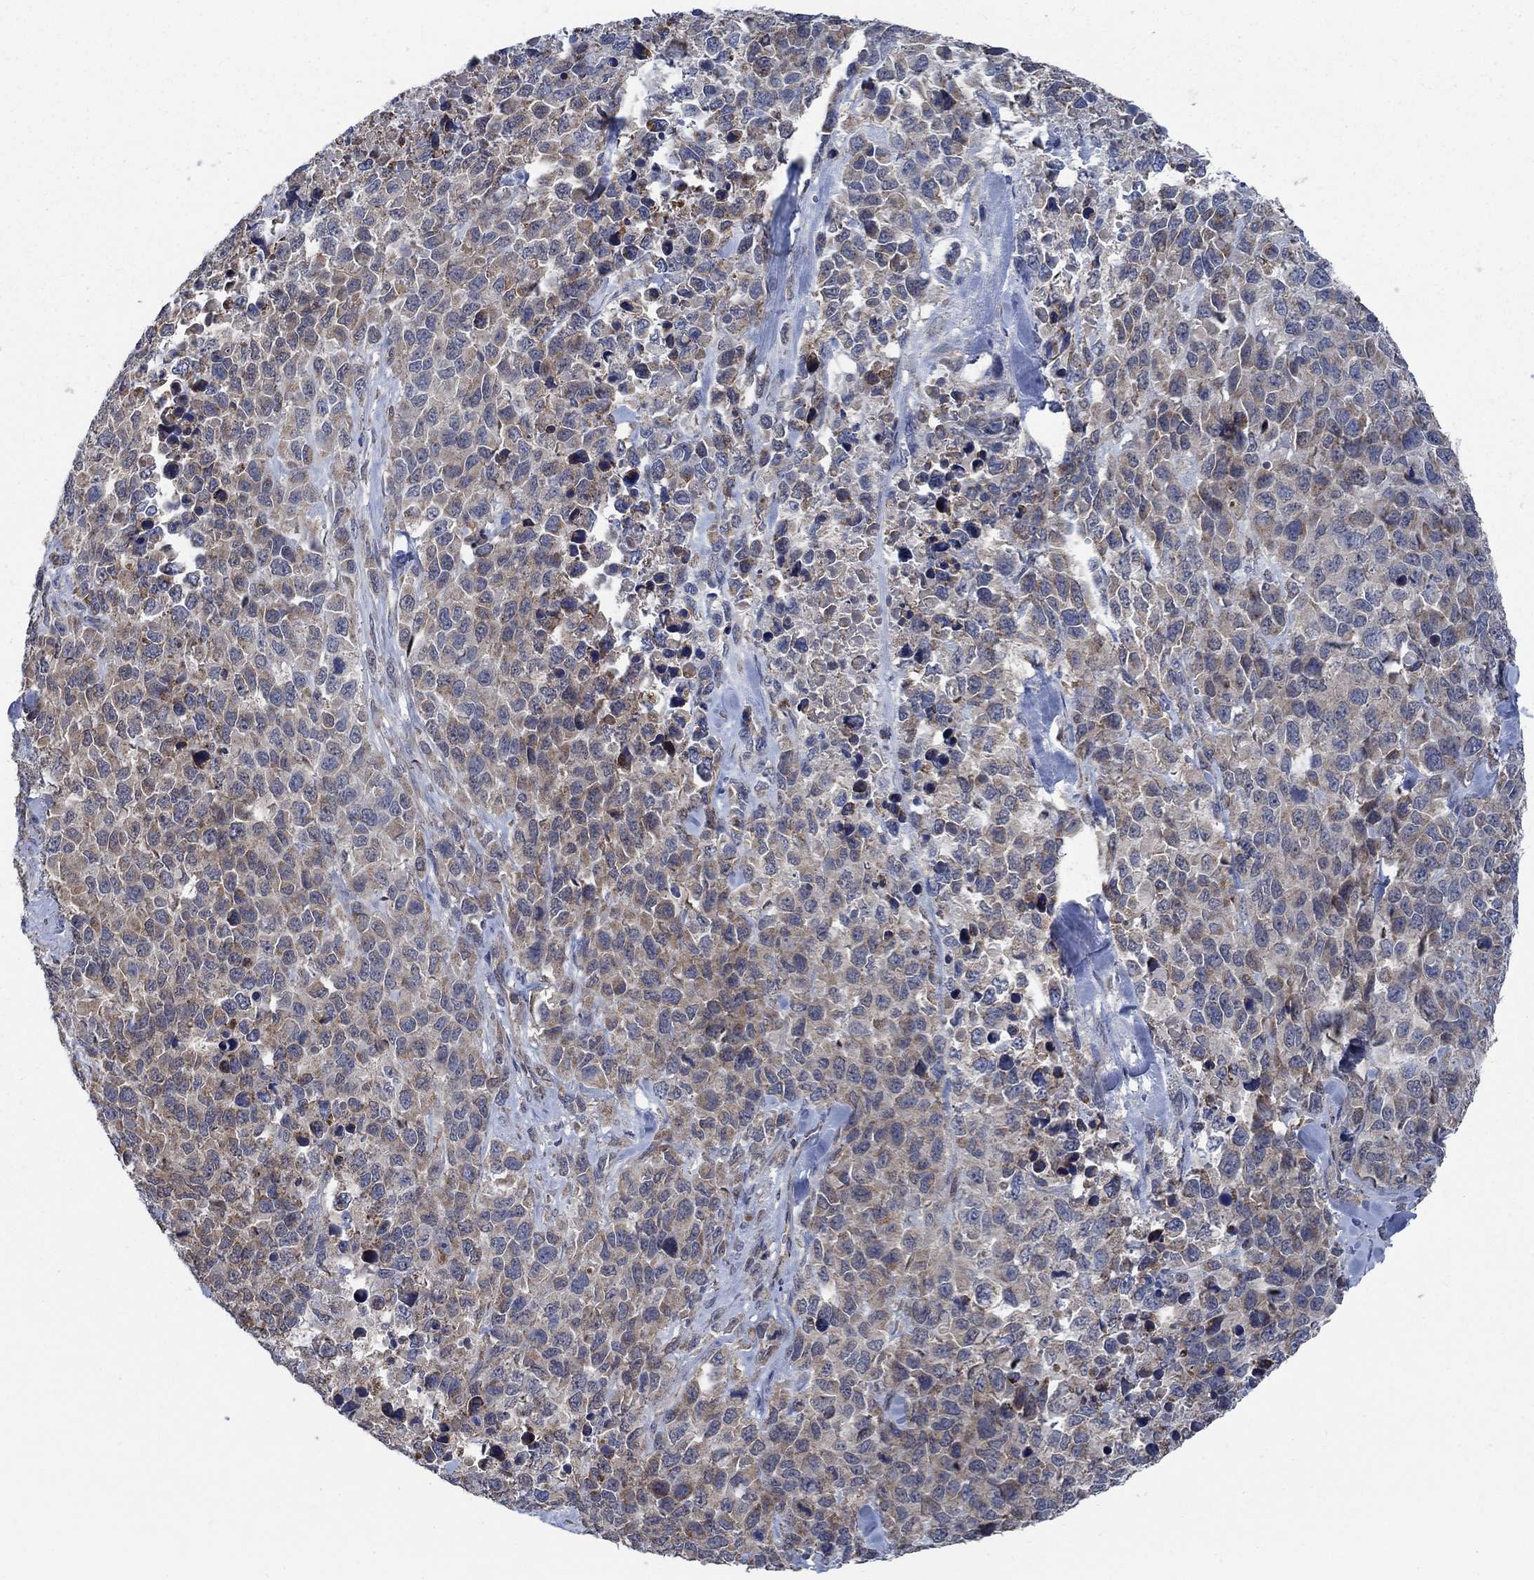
{"staining": {"intensity": "weak", "quantity": ">75%", "location": "cytoplasmic/membranous"}, "tissue": "melanoma", "cell_type": "Tumor cells", "image_type": "cancer", "snomed": [{"axis": "morphology", "description": "Malignant melanoma, Metastatic site"}, {"axis": "topography", "description": "Skin"}], "caption": "Melanoma stained with IHC displays weak cytoplasmic/membranous staining in approximately >75% of tumor cells.", "gene": "STXBP6", "patient": {"sex": "male", "age": 84}}